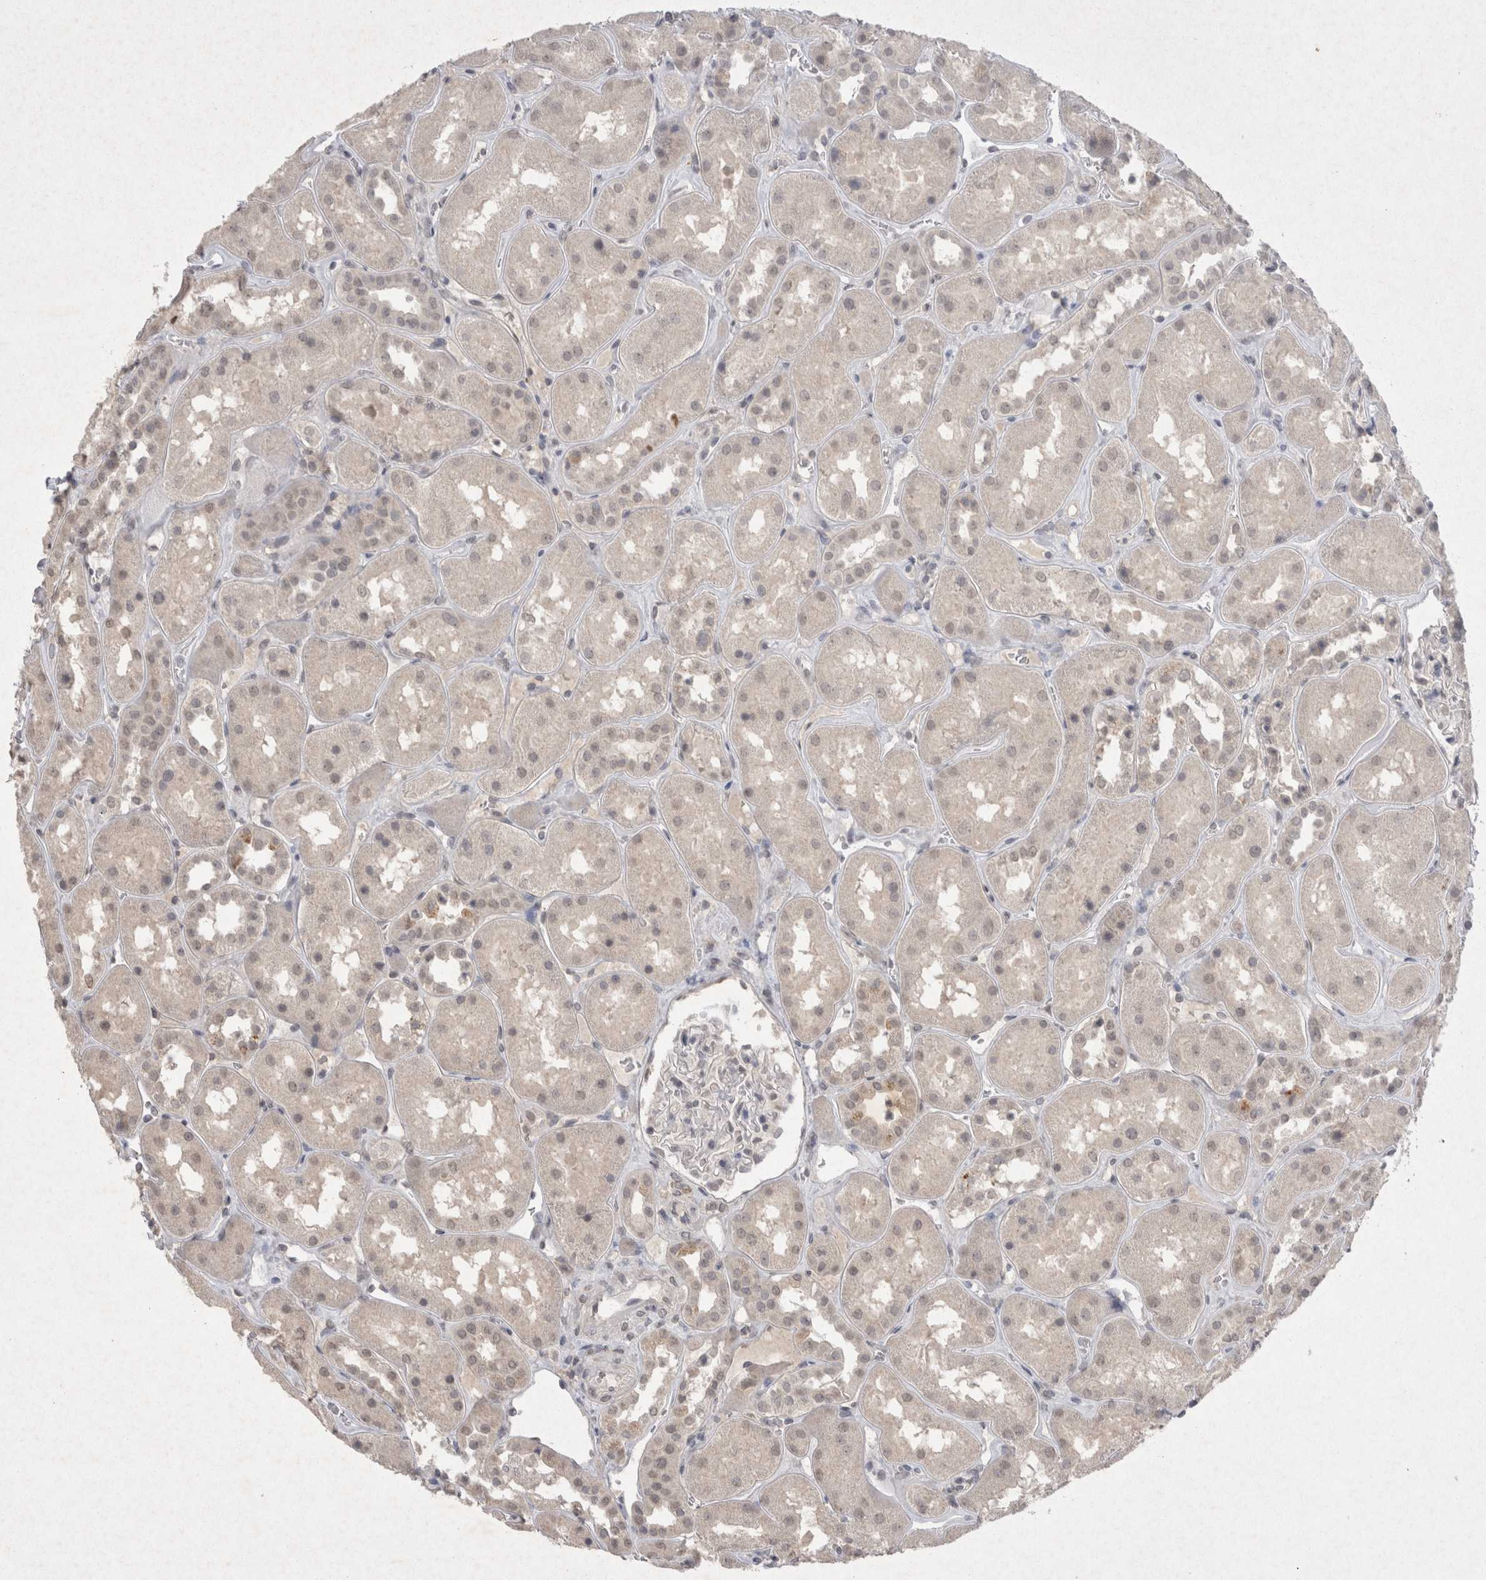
{"staining": {"intensity": "negative", "quantity": "none", "location": "none"}, "tissue": "kidney", "cell_type": "Cells in glomeruli", "image_type": "normal", "snomed": [{"axis": "morphology", "description": "Normal tissue, NOS"}, {"axis": "topography", "description": "Kidney"}], "caption": "This histopathology image is of benign kidney stained with IHC to label a protein in brown with the nuclei are counter-stained blue. There is no positivity in cells in glomeruli. The staining is performed using DAB (3,3'-diaminobenzidine) brown chromogen with nuclei counter-stained in using hematoxylin.", "gene": "LYVE1", "patient": {"sex": "male", "age": 70}}